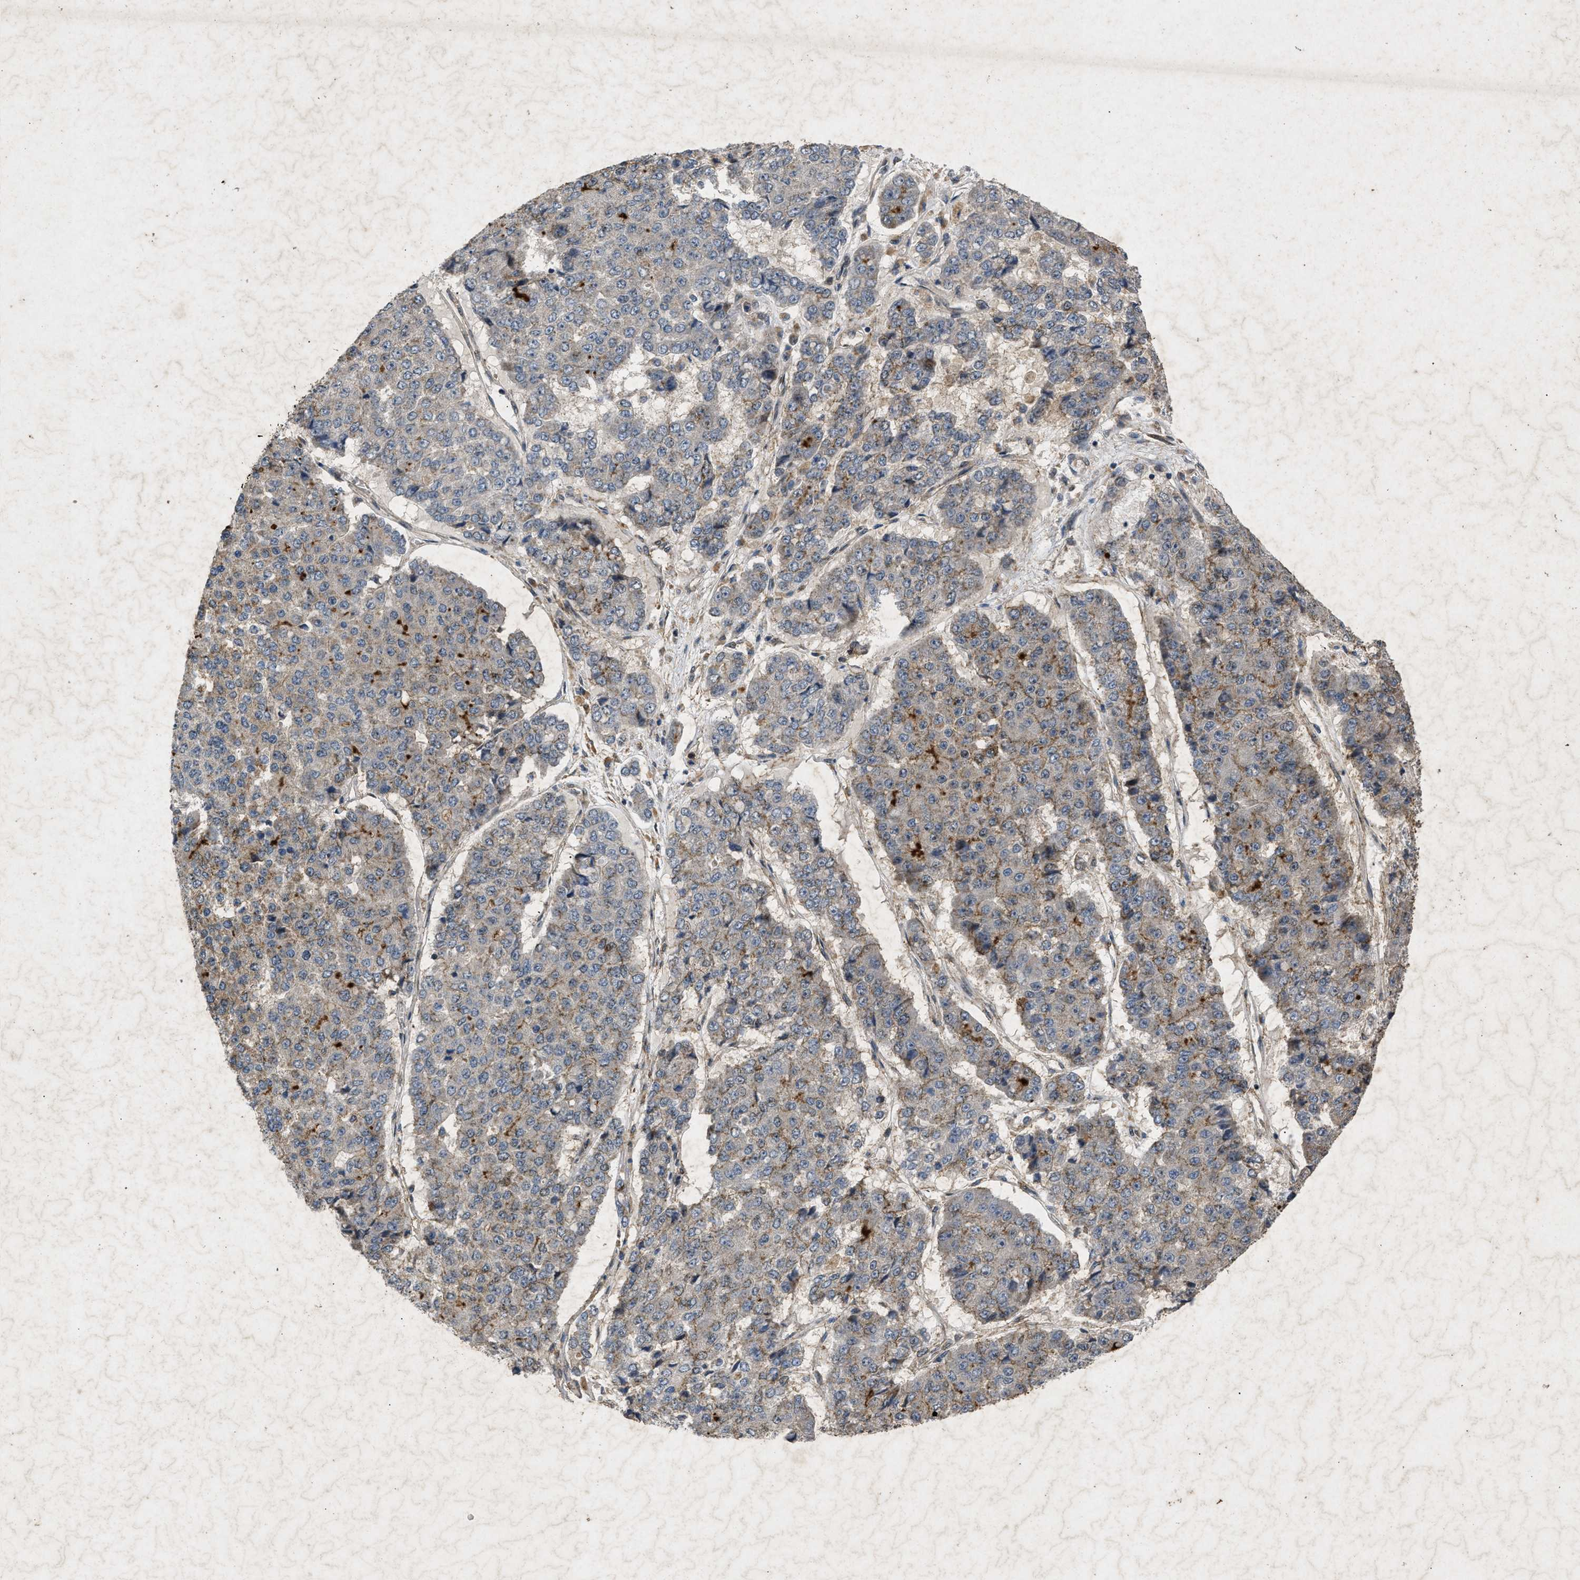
{"staining": {"intensity": "moderate", "quantity": ">75%", "location": "cytoplasmic/membranous"}, "tissue": "pancreatic cancer", "cell_type": "Tumor cells", "image_type": "cancer", "snomed": [{"axis": "morphology", "description": "Adenocarcinoma, NOS"}, {"axis": "topography", "description": "Pancreas"}], "caption": "IHC (DAB) staining of adenocarcinoma (pancreatic) shows moderate cytoplasmic/membranous protein positivity in about >75% of tumor cells.", "gene": "PRKG2", "patient": {"sex": "male", "age": 50}}